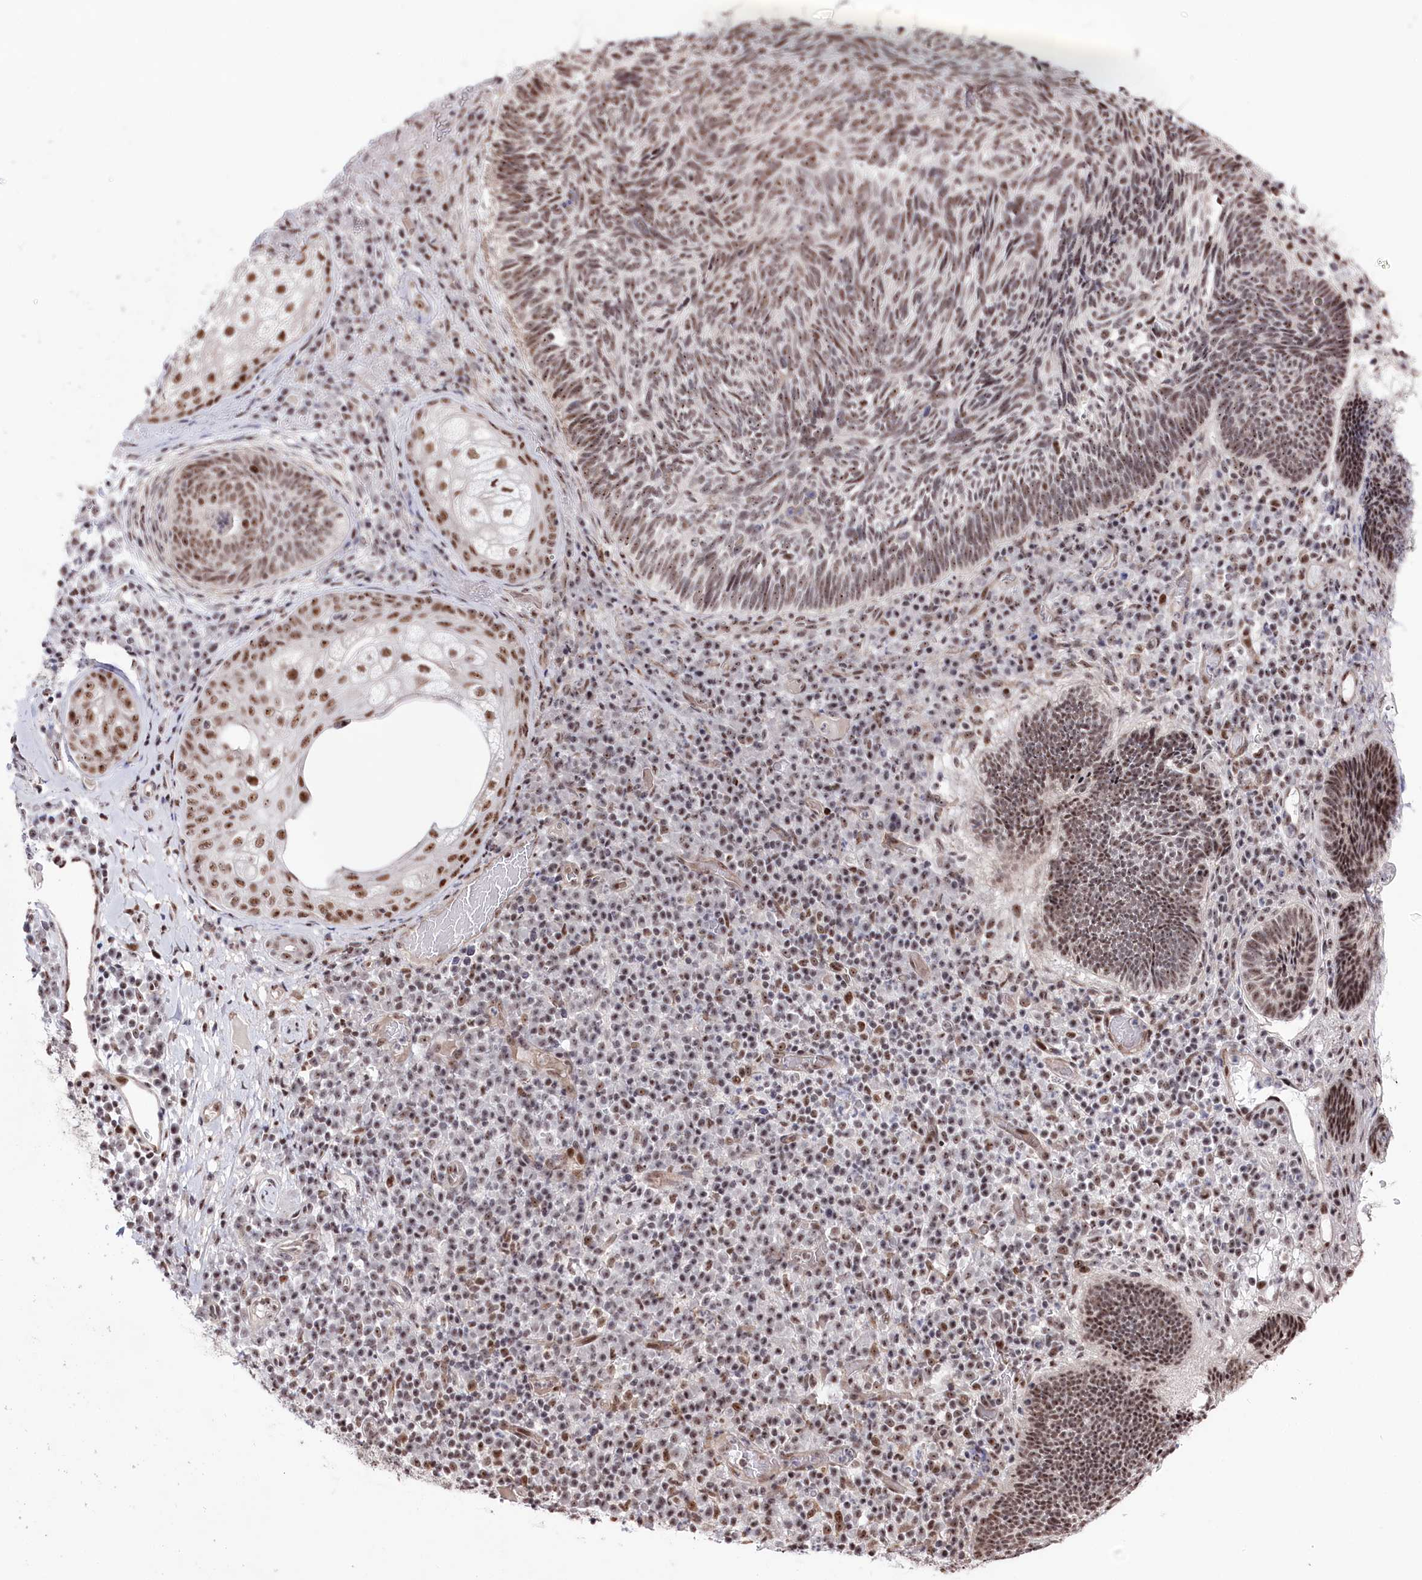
{"staining": {"intensity": "weak", "quantity": ">75%", "location": "nuclear"}, "tissue": "skin cancer", "cell_type": "Tumor cells", "image_type": "cancer", "snomed": [{"axis": "morphology", "description": "Basal cell carcinoma"}, {"axis": "topography", "description": "Skin"}], "caption": "Weak nuclear protein positivity is identified in approximately >75% of tumor cells in skin basal cell carcinoma.", "gene": "POLR2H", "patient": {"sex": "male", "age": 88}}